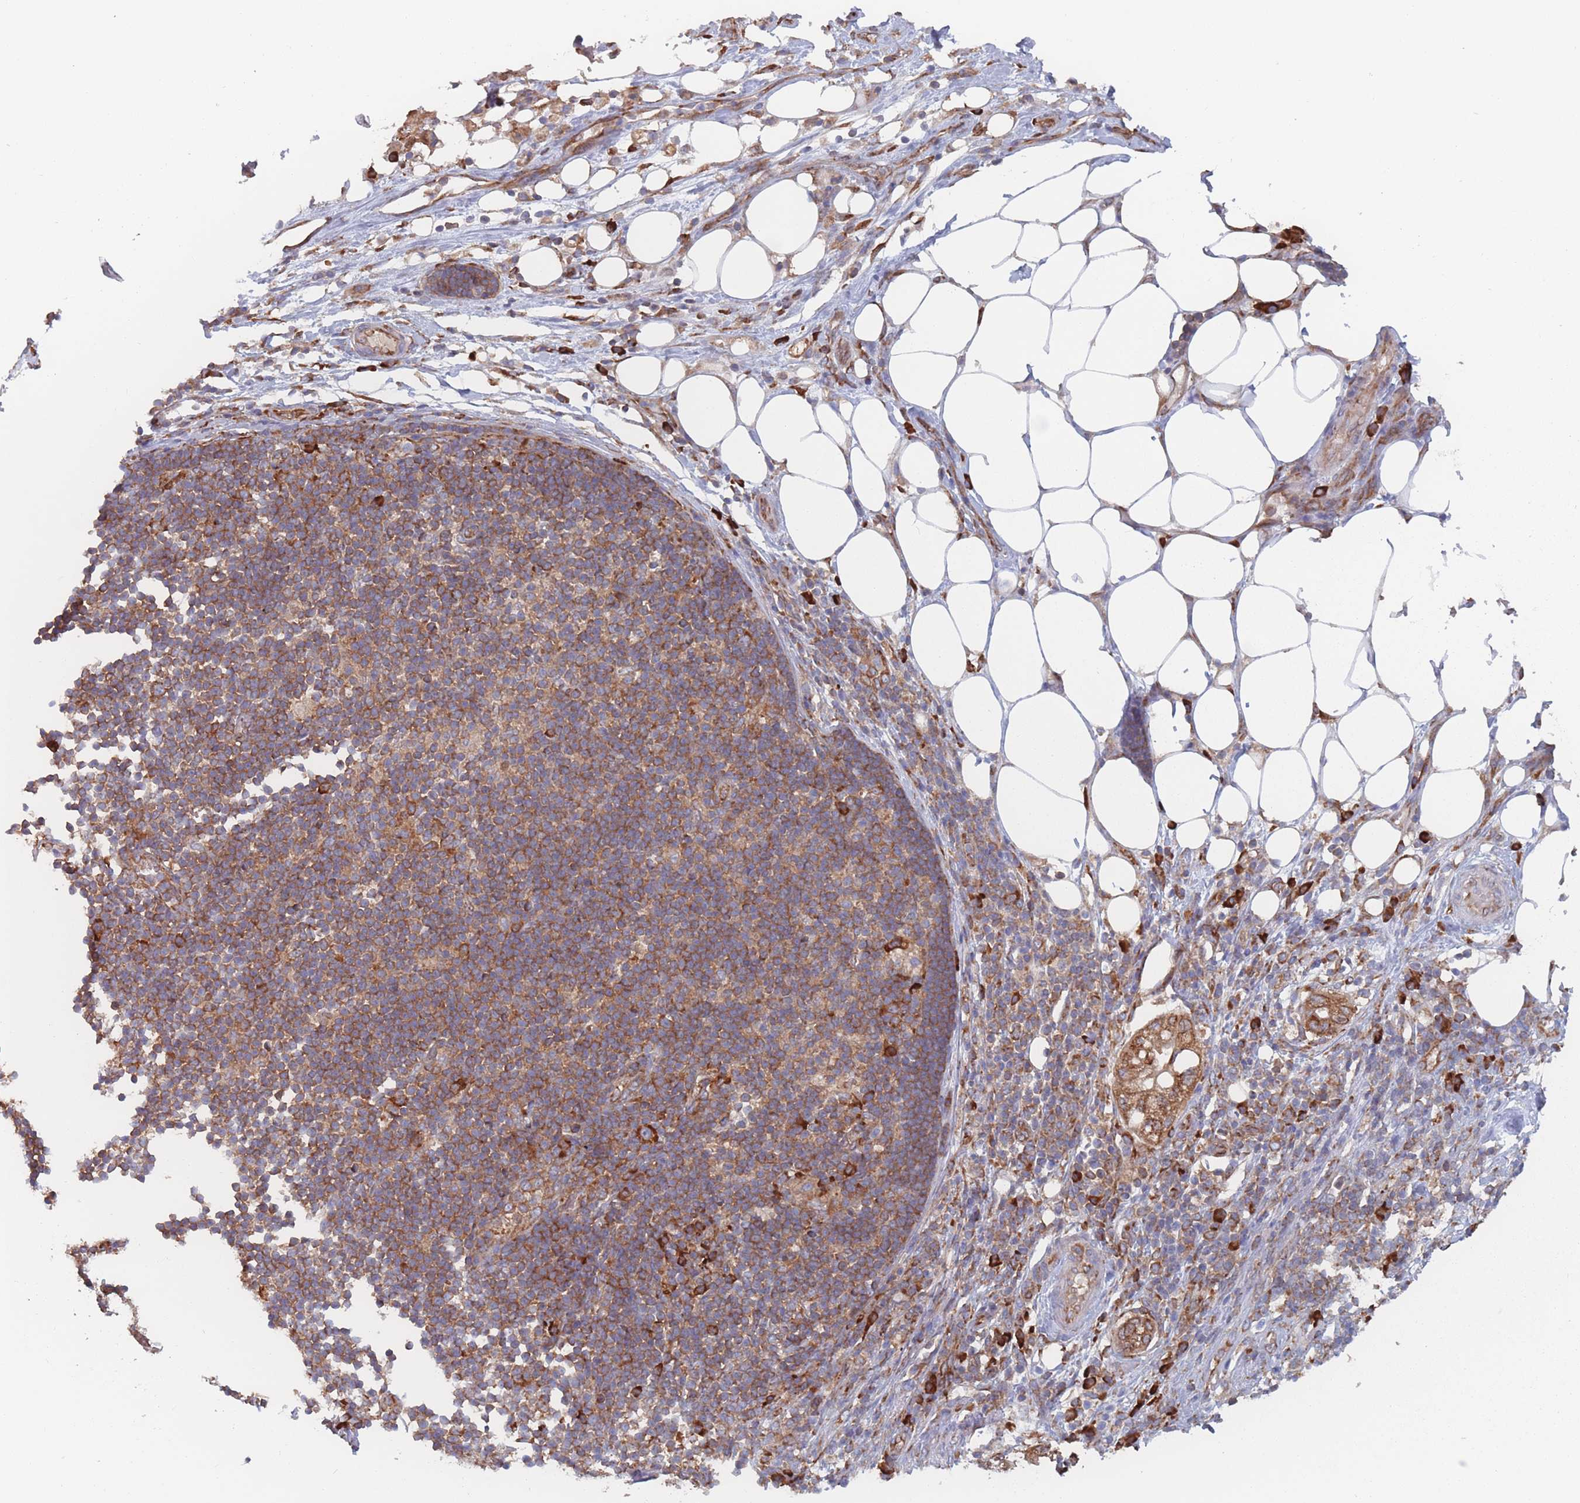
{"staining": {"intensity": "moderate", "quantity": ">75%", "location": "cytoplasmic/membranous"}, "tissue": "pancreatic cancer", "cell_type": "Tumor cells", "image_type": "cancer", "snomed": [{"axis": "morphology", "description": "Adenocarcinoma, NOS"}, {"axis": "topography", "description": "Pancreas"}], "caption": "A high-resolution micrograph shows IHC staining of pancreatic adenocarcinoma, which demonstrates moderate cytoplasmic/membranous staining in about >75% of tumor cells. Using DAB (3,3'-diaminobenzidine) (brown) and hematoxylin (blue) stains, captured at high magnification using brightfield microscopy.", "gene": "EEF1B2", "patient": {"sex": "male", "age": 44}}